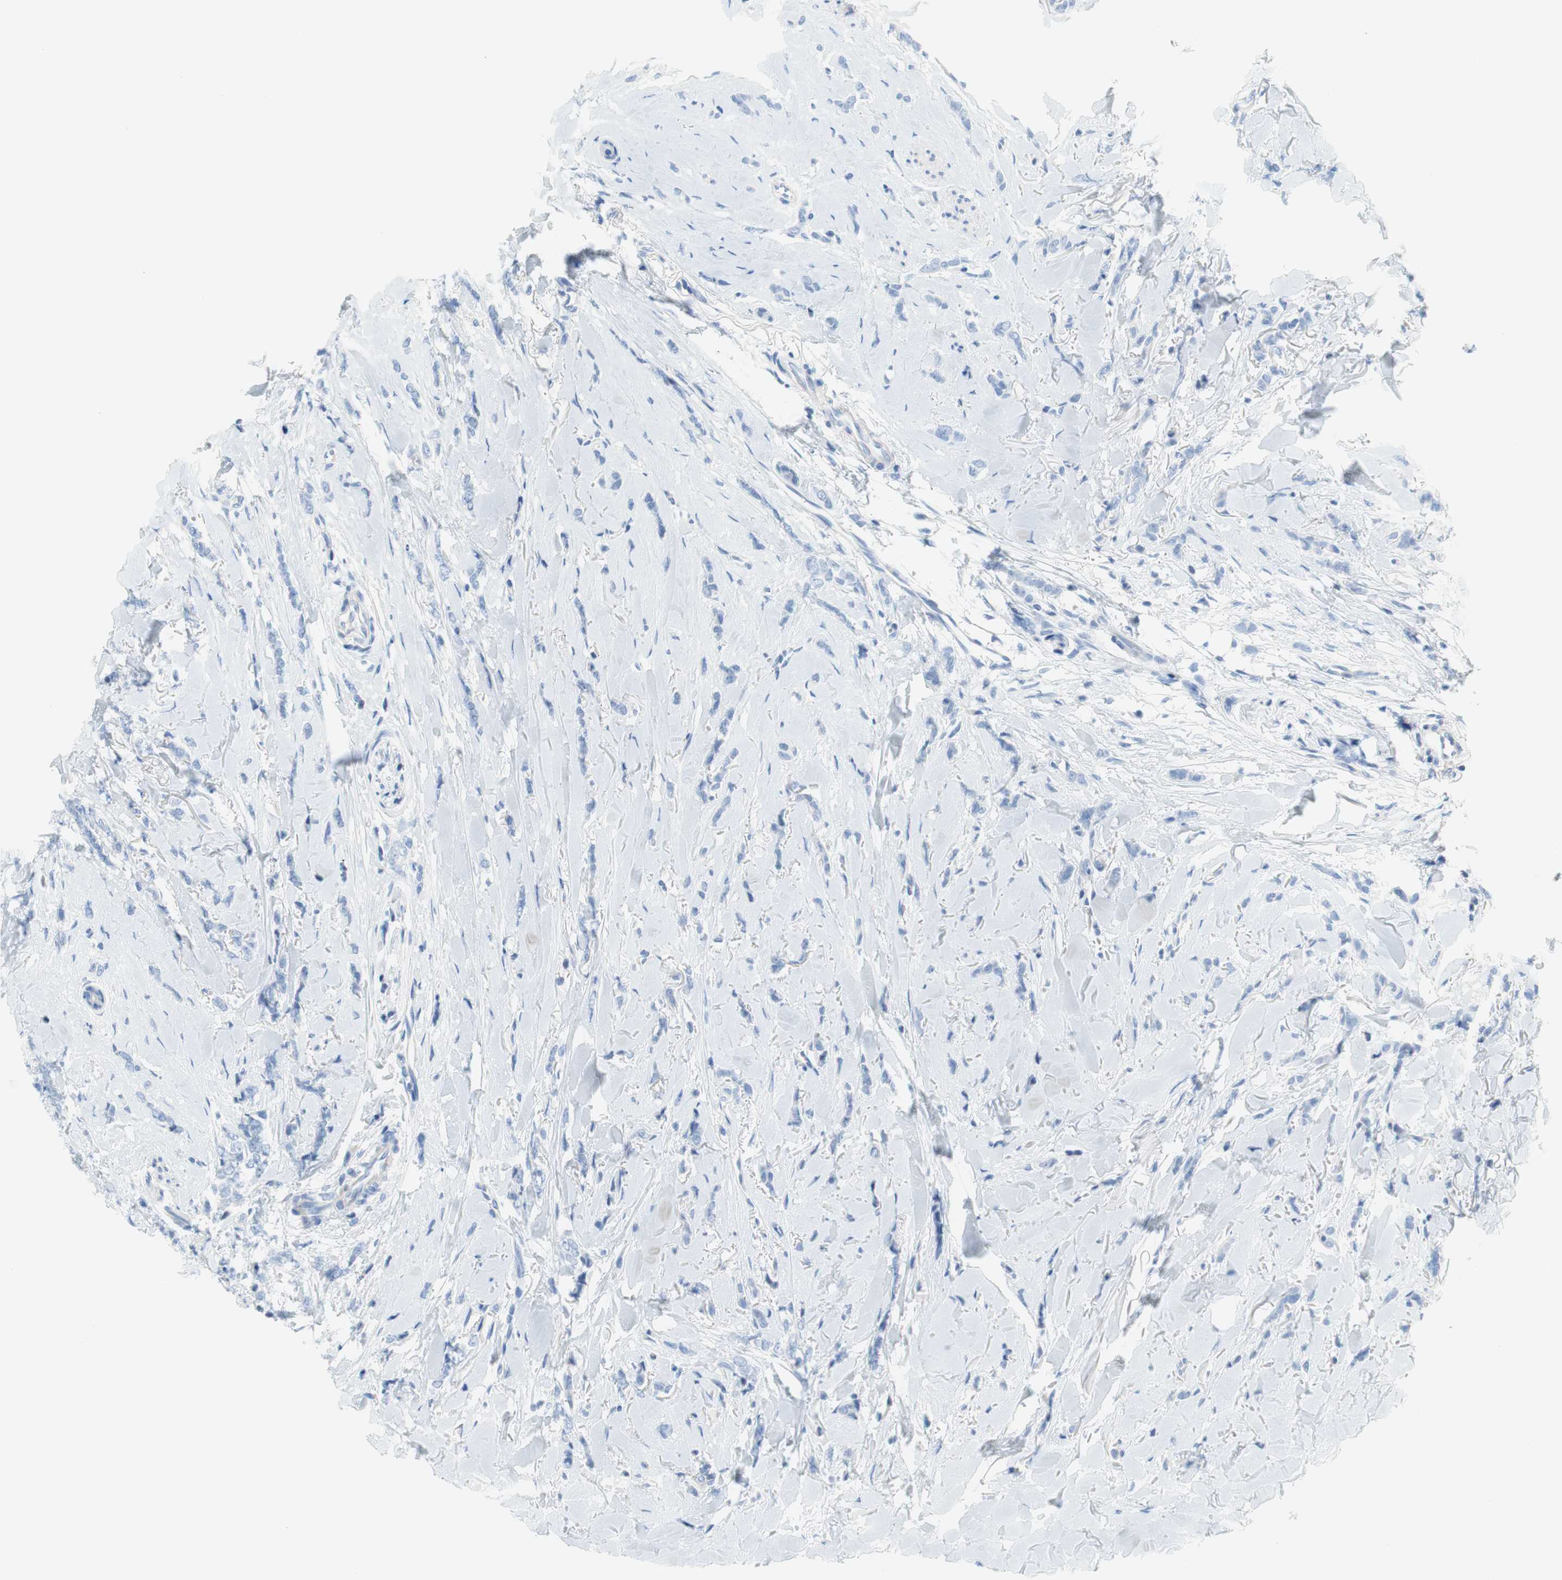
{"staining": {"intensity": "negative", "quantity": "none", "location": "none"}, "tissue": "breast cancer", "cell_type": "Tumor cells", "image_type": "cancer", "snomed": [{"axis": "morphology", "description": "Lobular carcinoma"}, {"axis": "topography", "description": "Skin"}, {"axis": "topography", "description": "Breast"}], "caption": "Immunohistochemistry (IHC) of breast cancer demonstrates no expression in tumor cells.", "gene": "MYH1", "patient": {"sex": "female", "age": 46}}